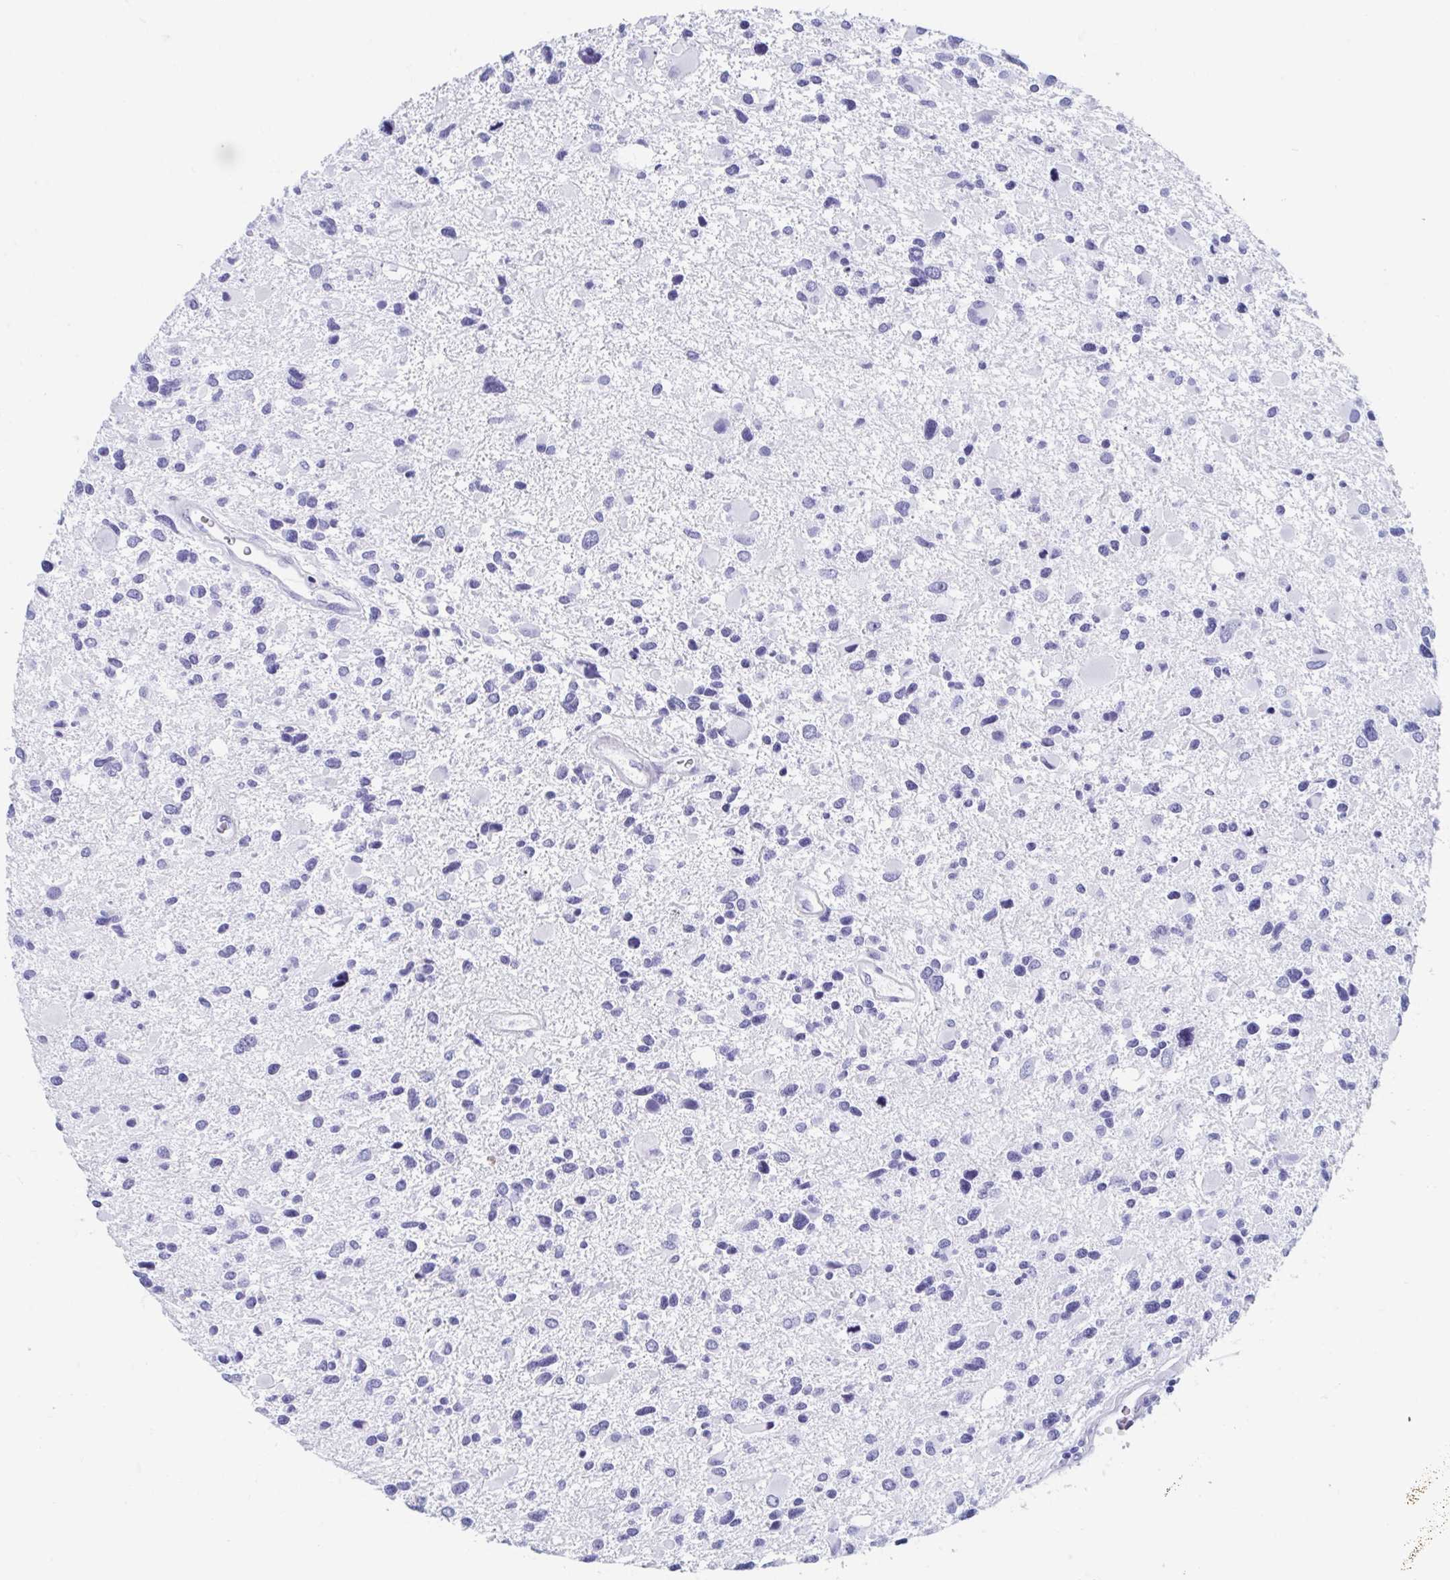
{"staining": {"intensity": "negative", "quantity": "none", "location": "none"}, "tissue": "glioma", "cell_type": "Tumor cells", "image_type": "cancer", "snomed": [{"axis": "morphology", "description": "Glioma, malignant, Low grade"}, {"axis": "topography", "description": "Brain"}], "caption": "Immunohistochemistry image of neoplastic tissue: human glioma stained with DAB (3,3'-diaminobenzidine) reveals no significant protein positivity in tumor cells.", "gene": "C10orf53", "patient": {"sex": "female", "age": 32}}